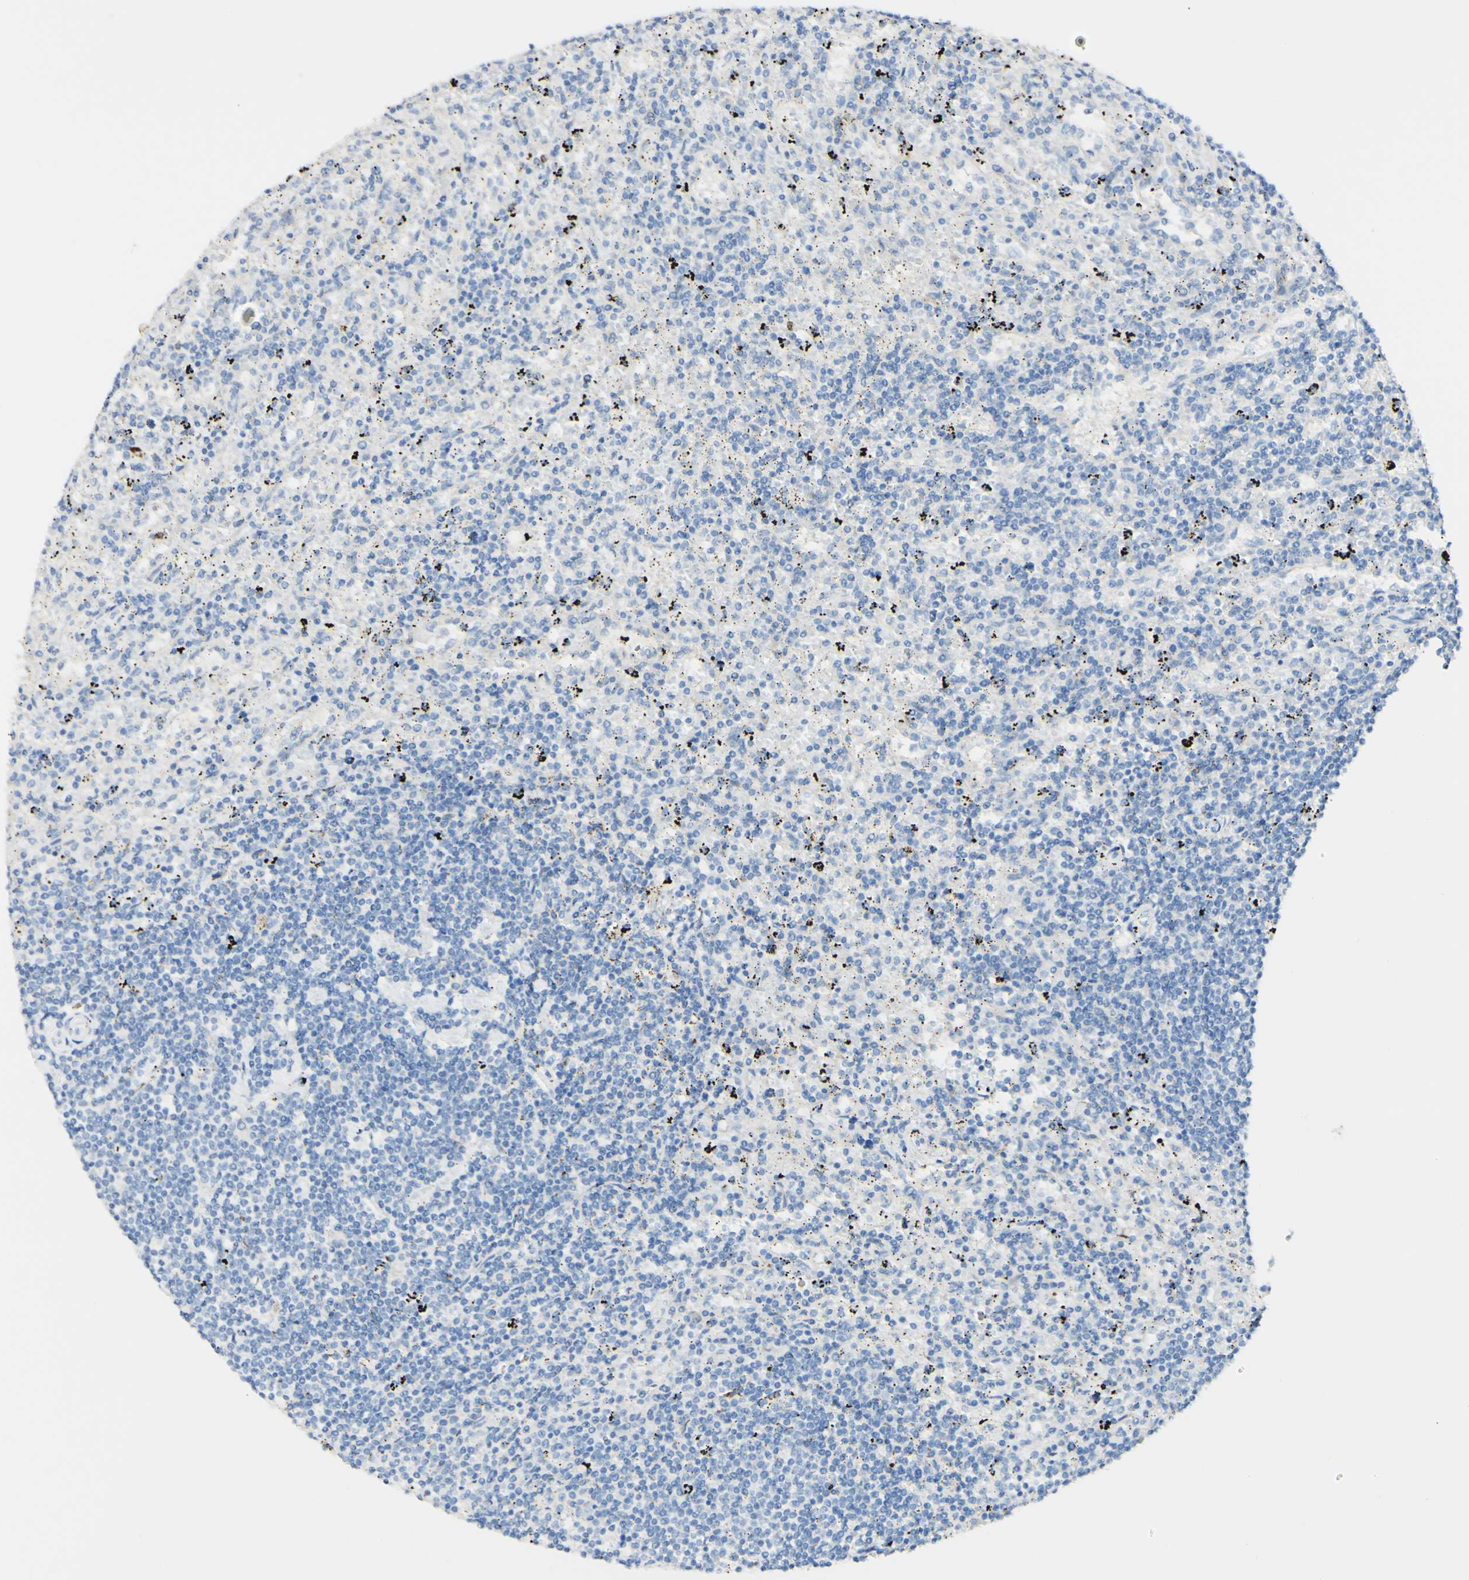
{"staining": {"intensity": "negative", "quantity": "none", "location": "none"}, "tissue": "lymphoma", "cell_type": "Tumor cells", "image_type": "cancer", "snomed": [{"axis": "morphology", "description": "Malignant lymphoma, non-Hodgkin's type, Low grade"}, {"axis": "topography", "description": "Spleen"}], "caption": "Tumor cells show no significant protein staining in low-grade malignant lymphoma, non-Hodgkin's type.", "gene": "FGF4", "patient": {"sex": "male", "age": 76}}